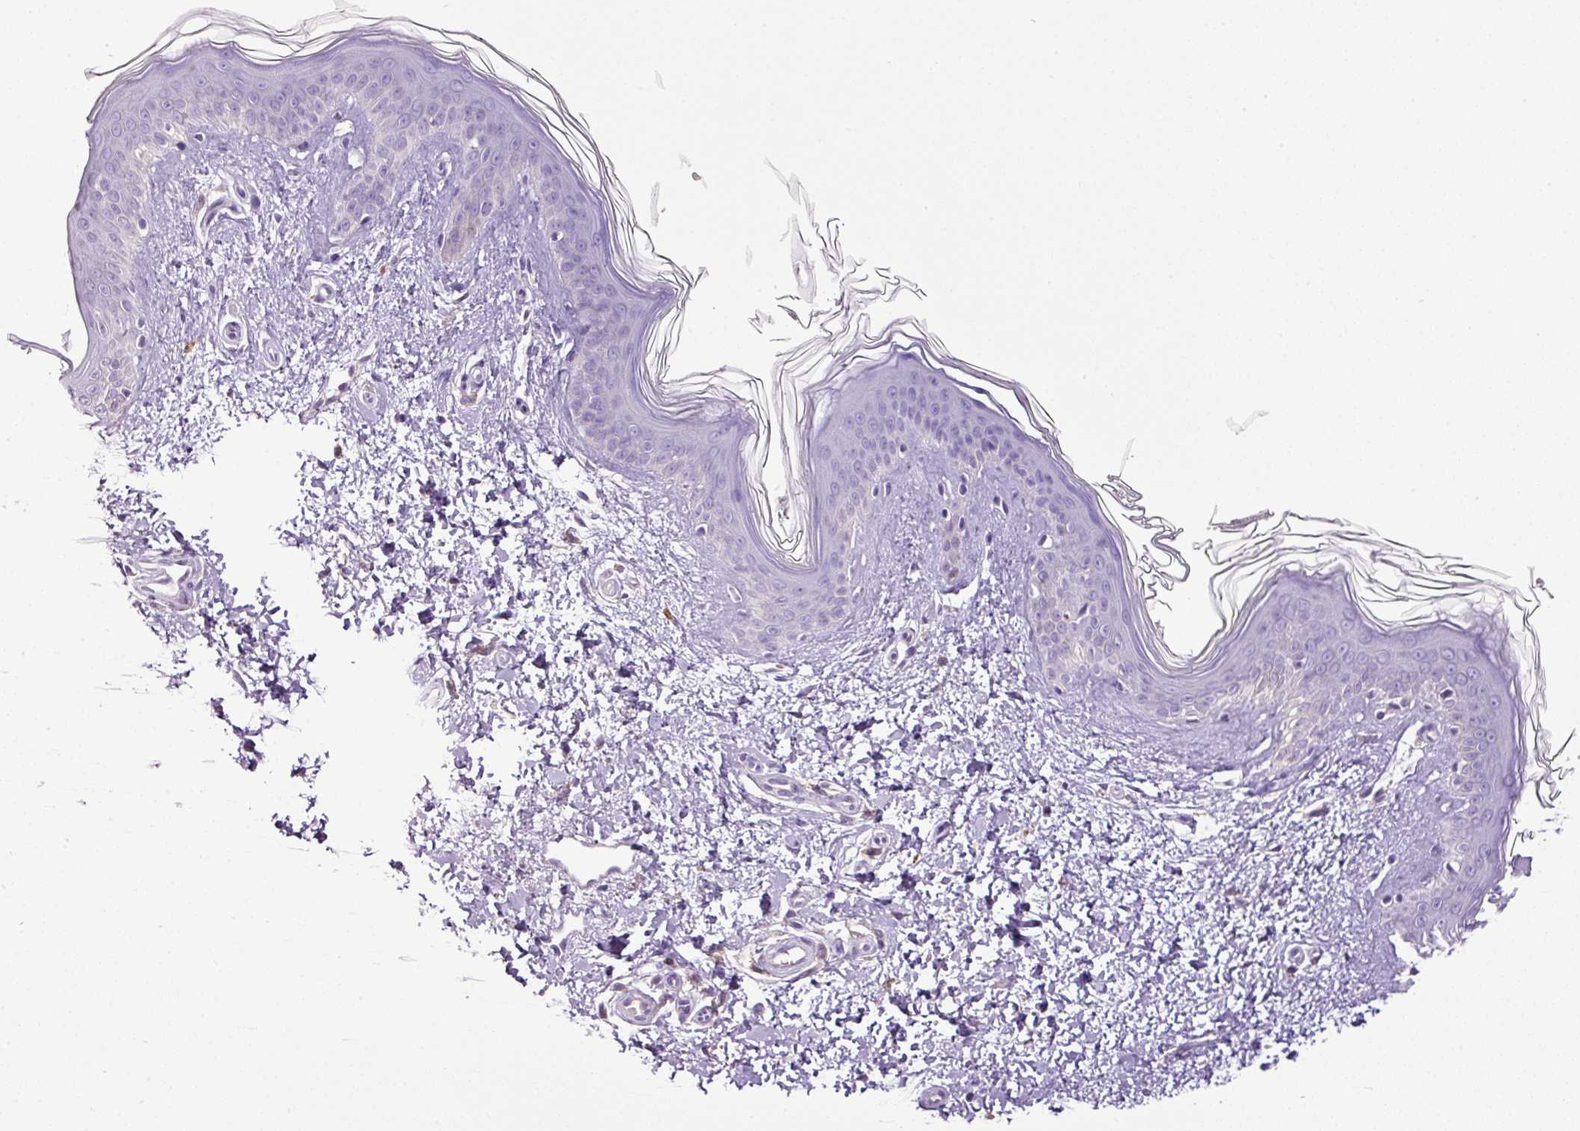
{"staining": {"intensity": "negative", "quantity": "none", "location": "none"}, "tissue": "skin", "cell_type": "Fibroblasts", "image_type": "normal", "snomed": [{"axis": "morphology", "description": "Normal tissue, NOS"}, {"axis": "topography", "description": "Skin"}], "caption": "Immunohistochemistry (IHC) micrograph of normal skin: human skin stained with DAB (3,3'-diaminobenzidine) shows no significant protein expression in fibroblasts.", "gene": "HTR3E", "patient": {"sex": "female", "age": 41}}